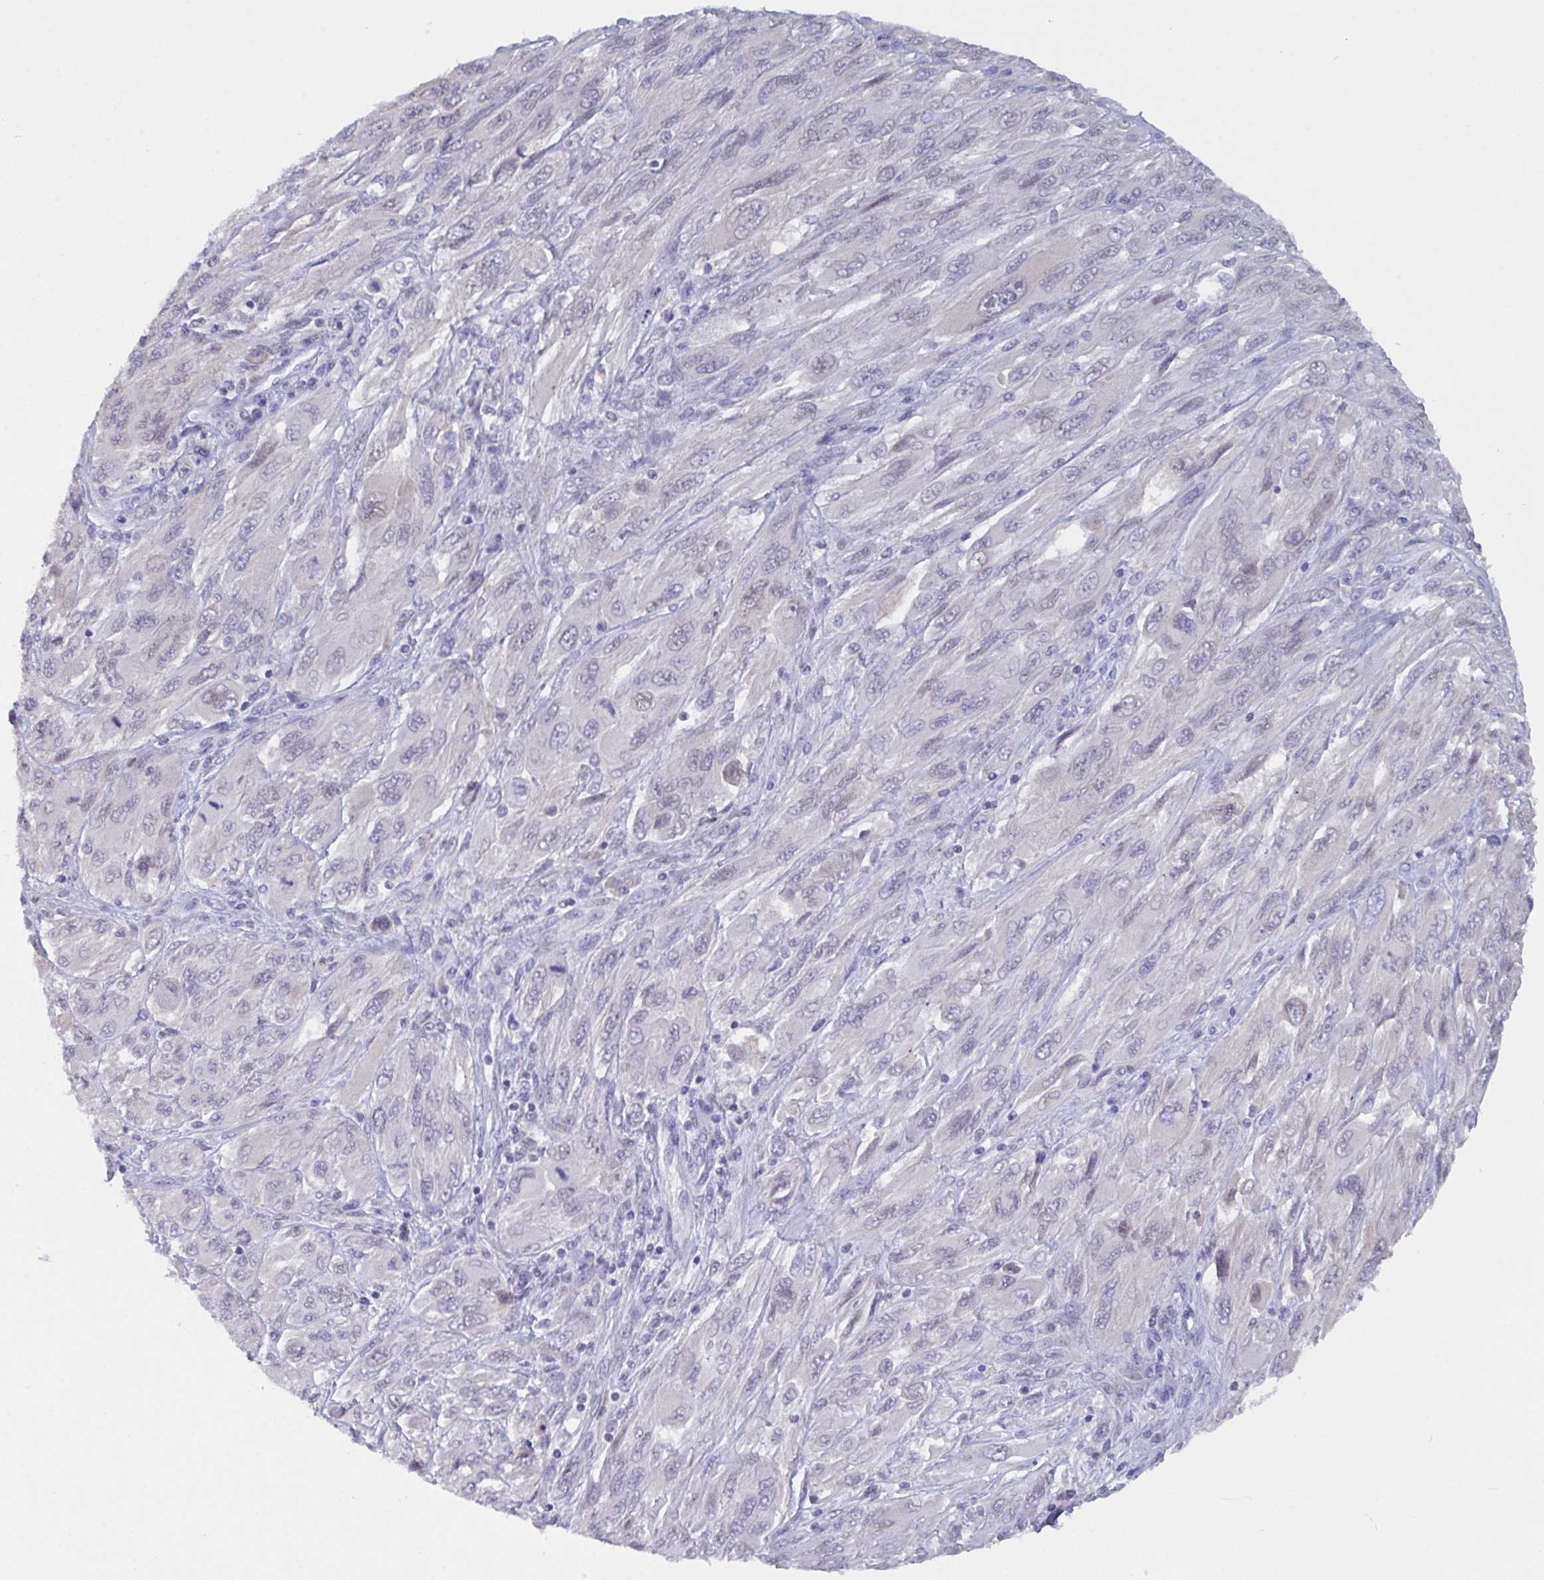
{"staining": {"intensity": "negative", "quantity": "none", "location": "none"}, "tissue": "melanoma", "cell_type": "Tumor cells", "image_type": "cancer", "snomed": [{"axis": "morphology", "description": "Malignant melanoma, NOS"}, {"axis": "topography", "description": "Skin"}], "caption": "Immunohistochemical staining of malignant melanoma demonstrates no significant positivity in tumor cells.", "gene": "SERPINB13", "patient": {"sex": "female", "age": 91}}